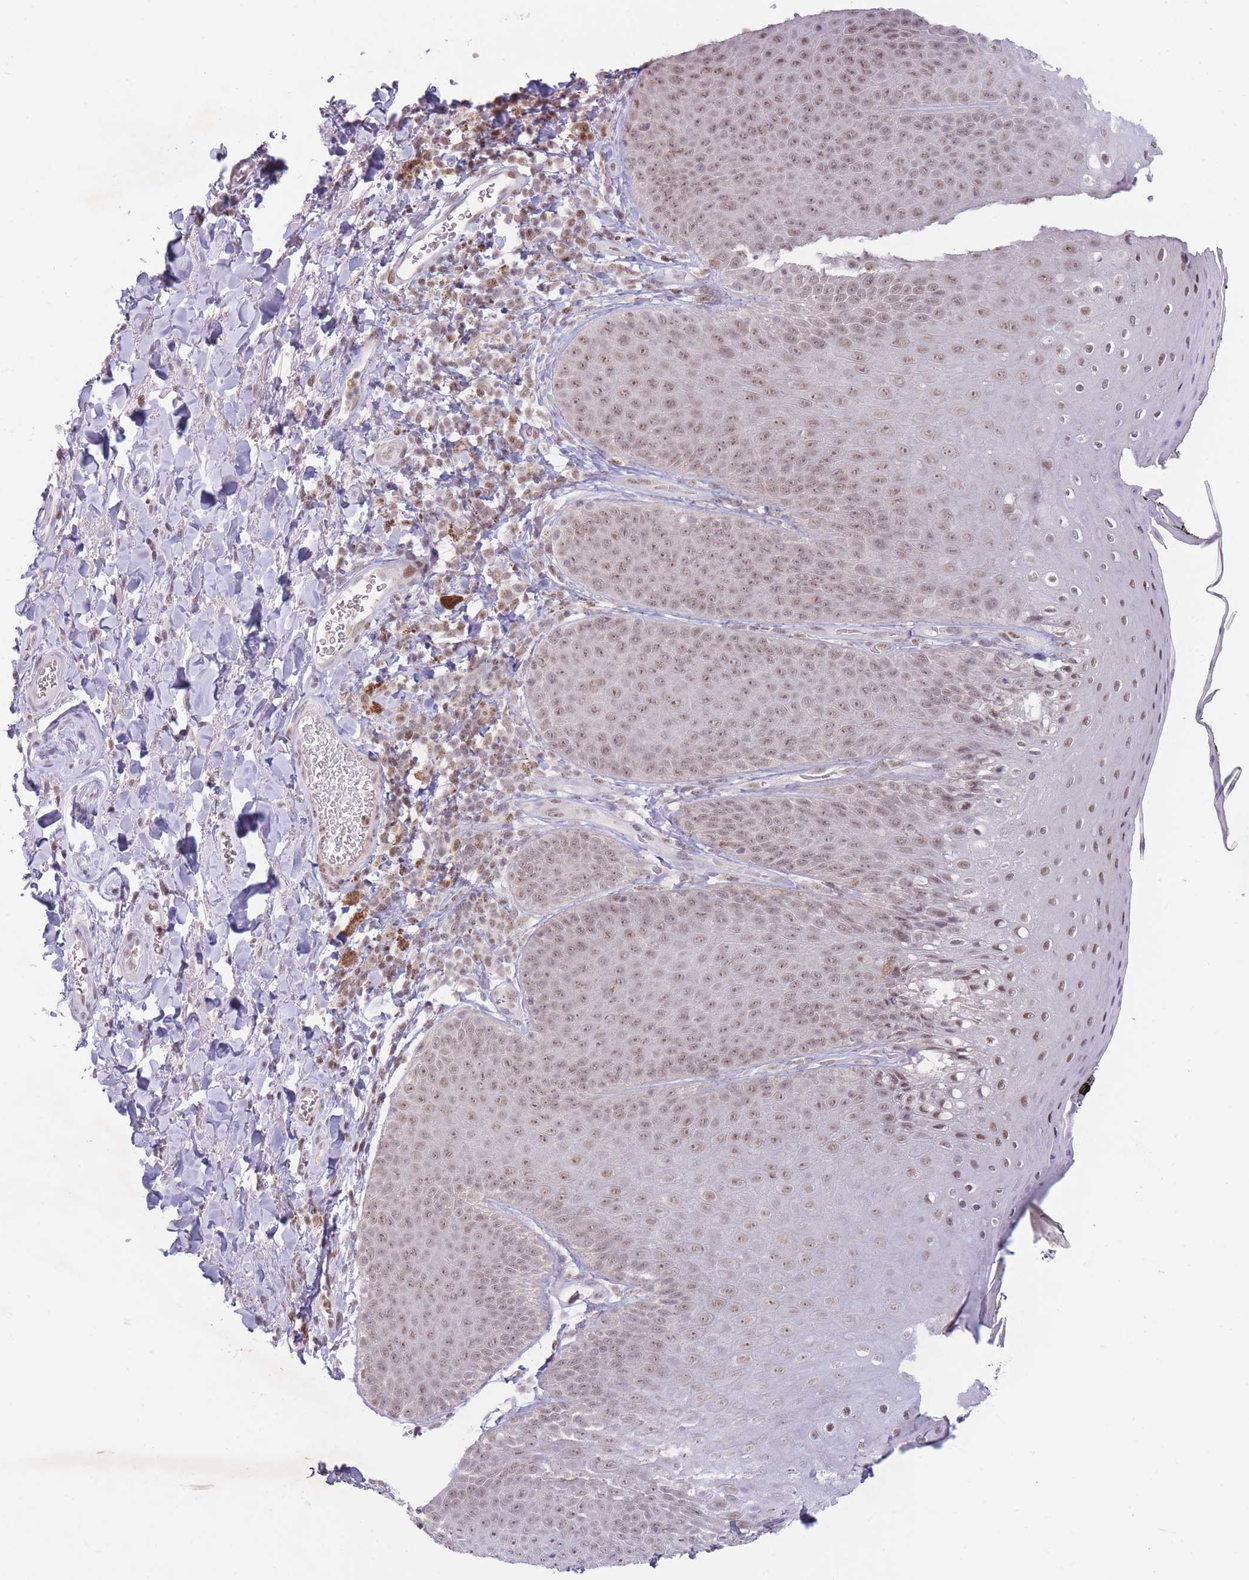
{"staining": {"intensity": "moderate", "quantity": "<25%", "location": "nuclear"}, "tissue": "skin", "cell_type": "Epidermal cells", "image_type": "normal", "snomed": [{"axis": "morphology", "description": "Normal tissue, NOS"}, {"axis": "topography", "description": "Anal"}, {"axis": "topography", "description": "Peripheral nerve tissue"}], "caption": "A photomicrograph showing moderate nuclear staining in about <25% of epidermal cells in benign skin, as visualized by brown immunohistochemical staining.", "gene": "ARID3B", "patient": {"sex": "male", "age": 53}}